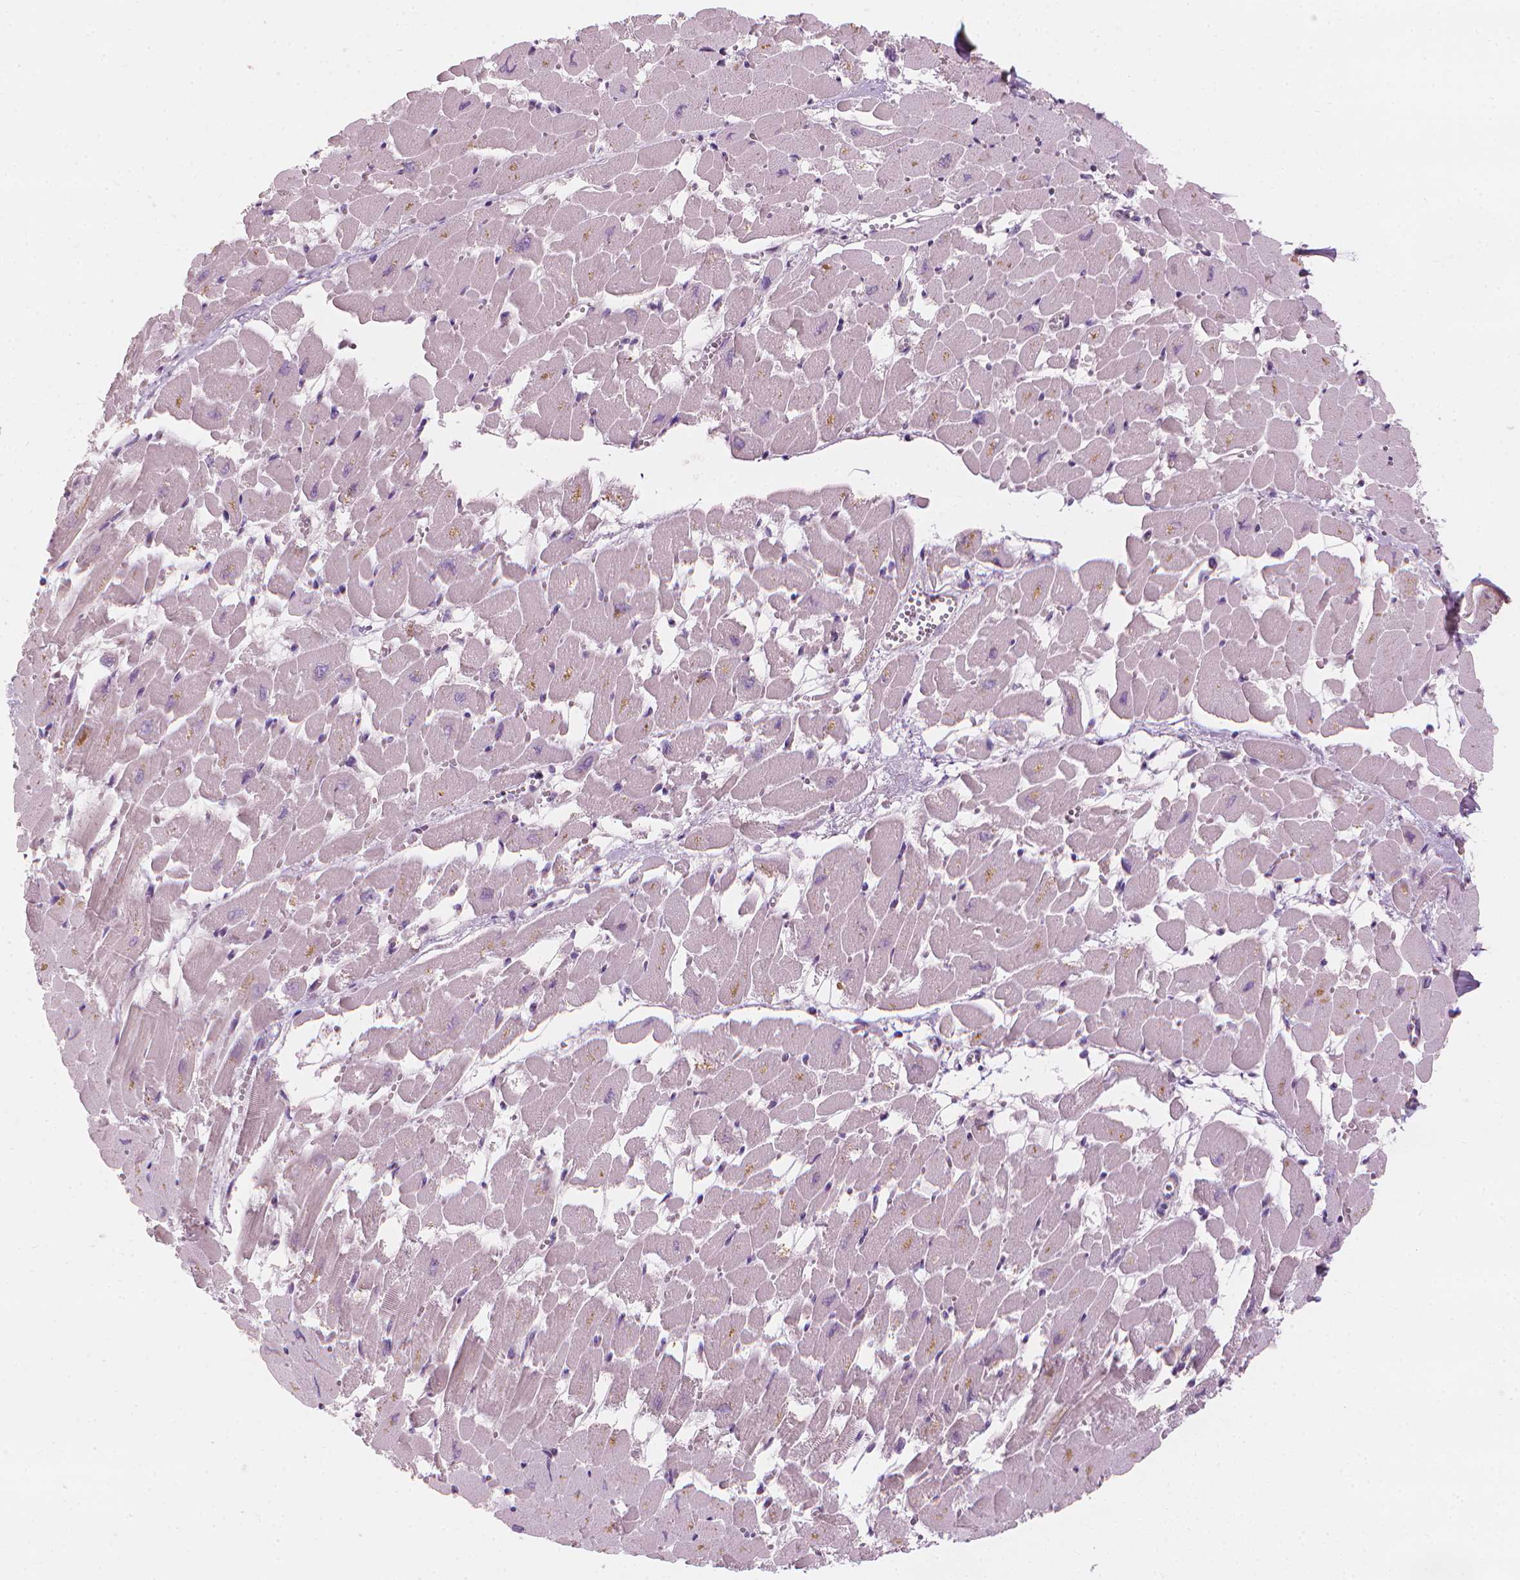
{"staining": {"intensity": "negative", "quantity": "none", "location": "none"}, "tissue": "heart muscle", "cell_type": "Cardiomyocytes", "image_type": "normal", "snomed": [{"axis": "morphology", "description": "Normal tissue, NOS"}, {"axis": "topography", "description": "Heart"}], "caption": "Histopathology image shows no significant protein positivity in cardiomyocytes of normal heart muscle.", "gene": "SAXO2", "patient": {"sex": "female", "age": 52}}